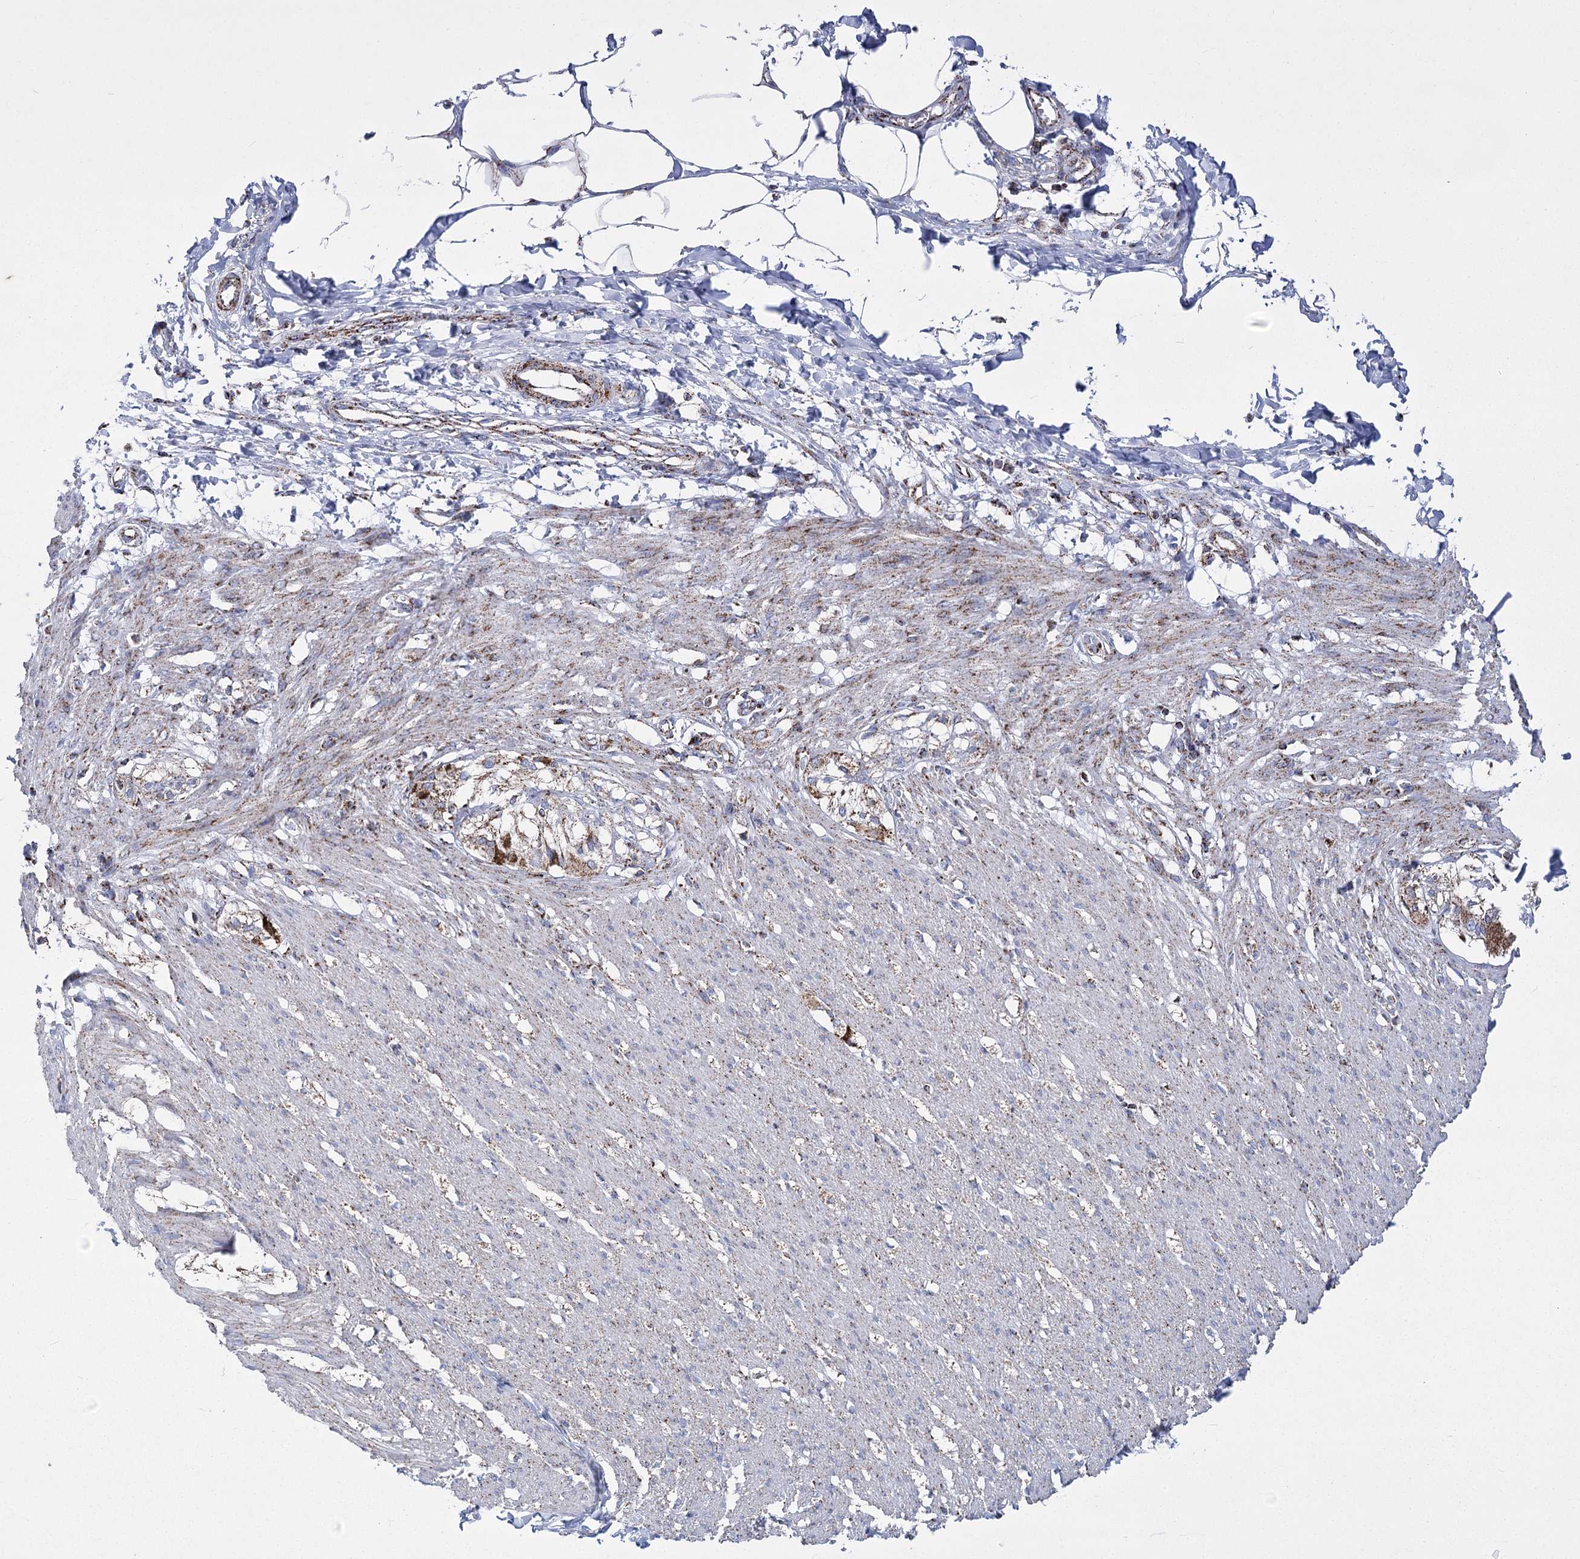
{"staining": {"intensity": "weak", "quantity": "<25%", "location": "cytoplasmic/membranous"}, "tissue": "smooth muscle", "cell_type": "Smooth muscle cells", "image_type": "normal", "snomed": [{"axis": "morphology", "description": "Normal tissue, NOS"}, {"axis": "morphology", "description": "Adenocarcinoma, NOS"}, {"axis": "topography", "description": "Smooth muscle"}, {"axis": "topography", "description": "Colon"}], "caption": "A high-resolution image shows immunohistochemistry (IHC) staining of benign smooth muscle, which displays no significant positivity in smooth muscle cells. (DAB immunohistochemistry visualized using brightfield microscopy, high magnification).", "gene": "PDHB", "patient": {"sex": "male", "age": 14}}